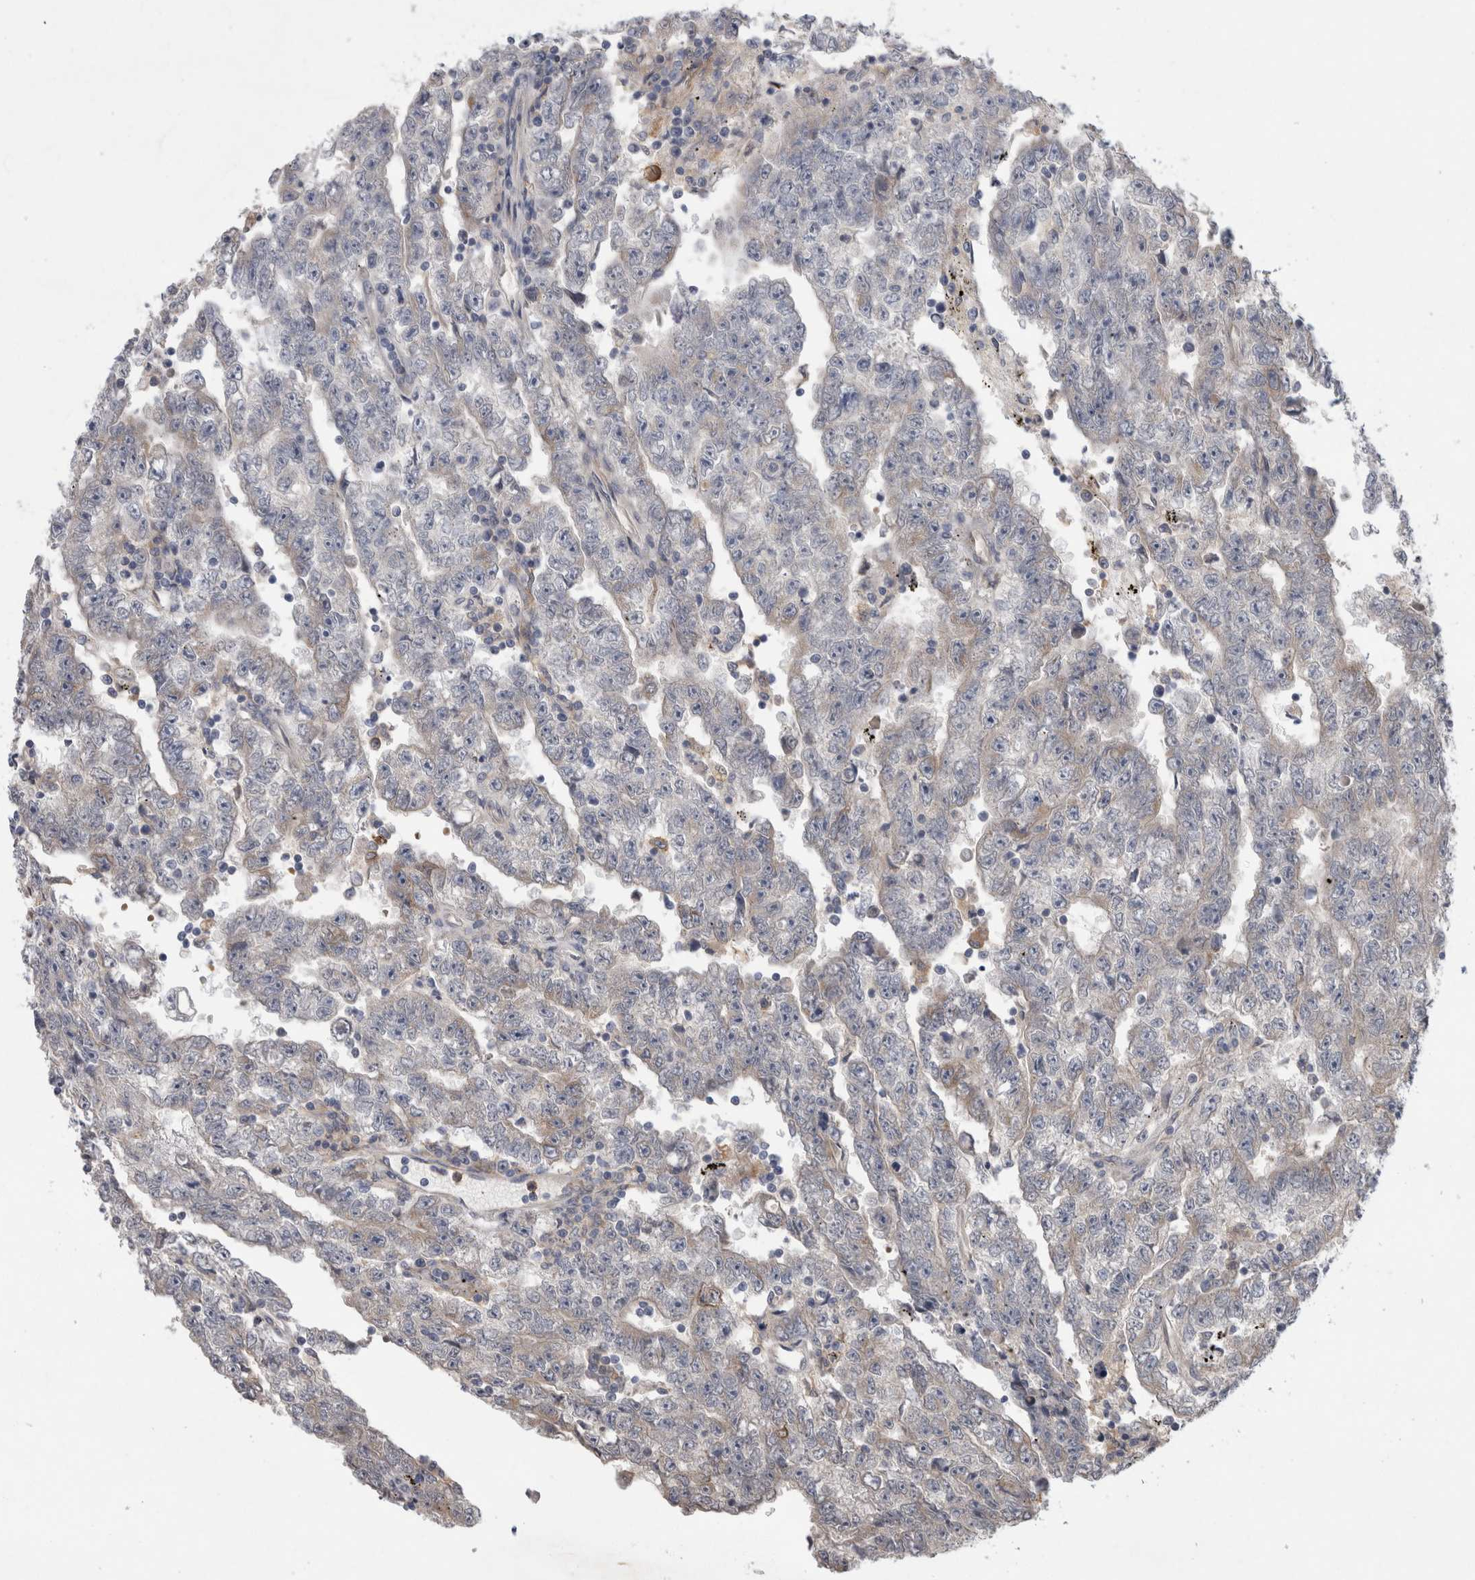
{"staining": {"intensity": "negative", "quantity": "none", "location": "none"}, "tissue": "testis cancer", "cell_type": "Tumor cells", "image_type": "cancer", "snomed": [{"axis": "morphology", "description": "Carcinoma, Embryonal, NOS"}, {"axis": "topography", "description": "Testis"}], "caption": "Immunohistochemistry (IHC) histopathology image of human testis cancer stained for a protein (brown), which demonstrates no expression in tumor cells. The staining was performed using DAB to visualize the protein expression in brown, while the nuclei were stained in blue with hematoxylin (Magnification: 20x).", "gene": "ANKFY1", "patient": {"sex": "male", "age": 25}}